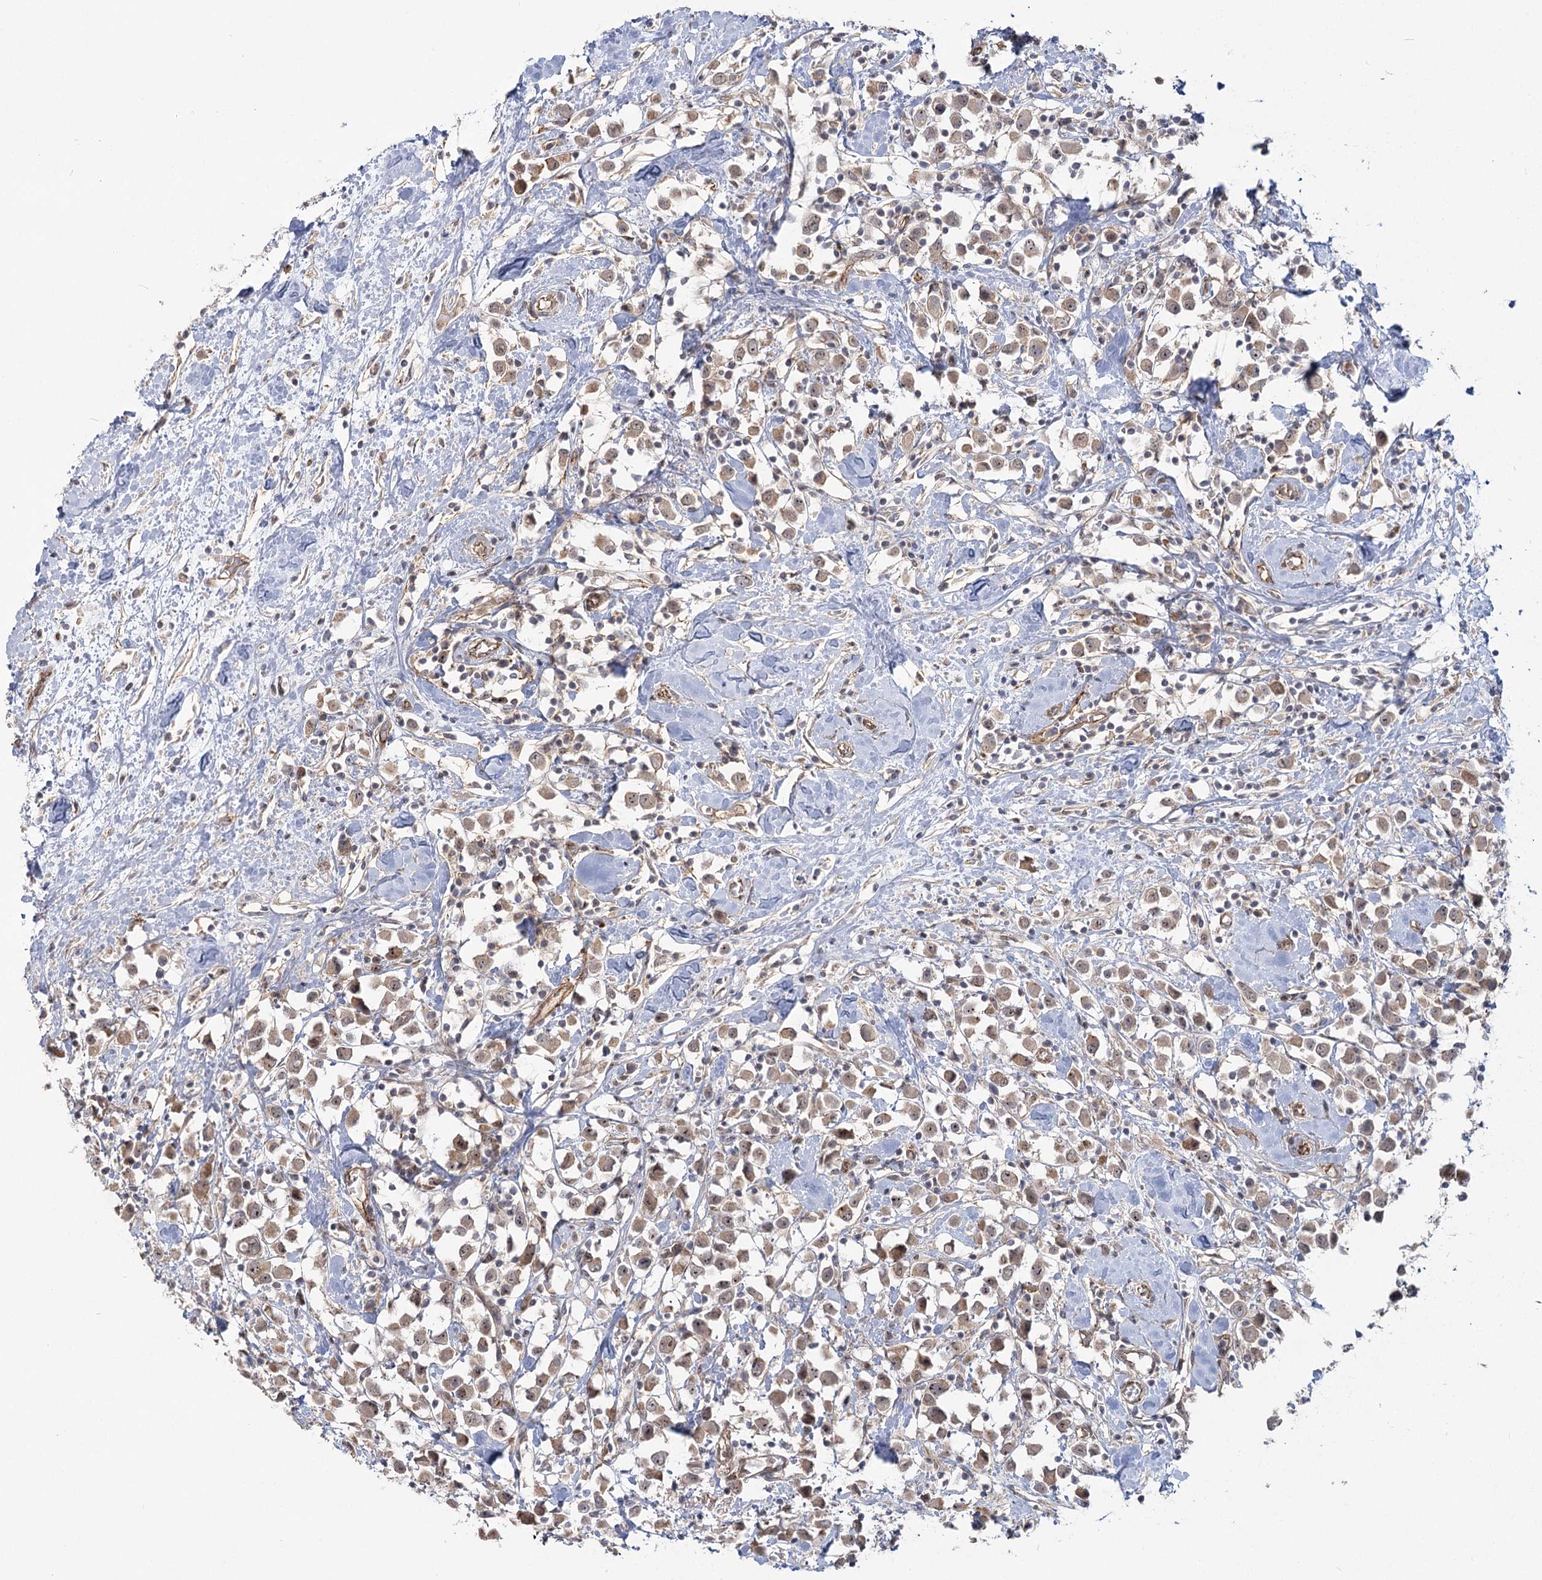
{"staining": {"intensity": "weak", "quantity": ">75%", "location": "cytoplasmic/membranous"}, "tissue": "breast cancer", "cell_type": "Tumor cells", "image_type": "cancer", "snomed": [{"axis": "morphology", "description": "Duct carcinoma"}, {"axis": "topography", "description": "Breast"}], "caption": "High-power microscopy captured an IHC image of breast cancer (intraductal carcinoma), revealing weak cytoplasmic/membranous positivity in about >75% of tumor cells.", "gene": "RPP14", "patient": {"sex": "female", "age": 61}}